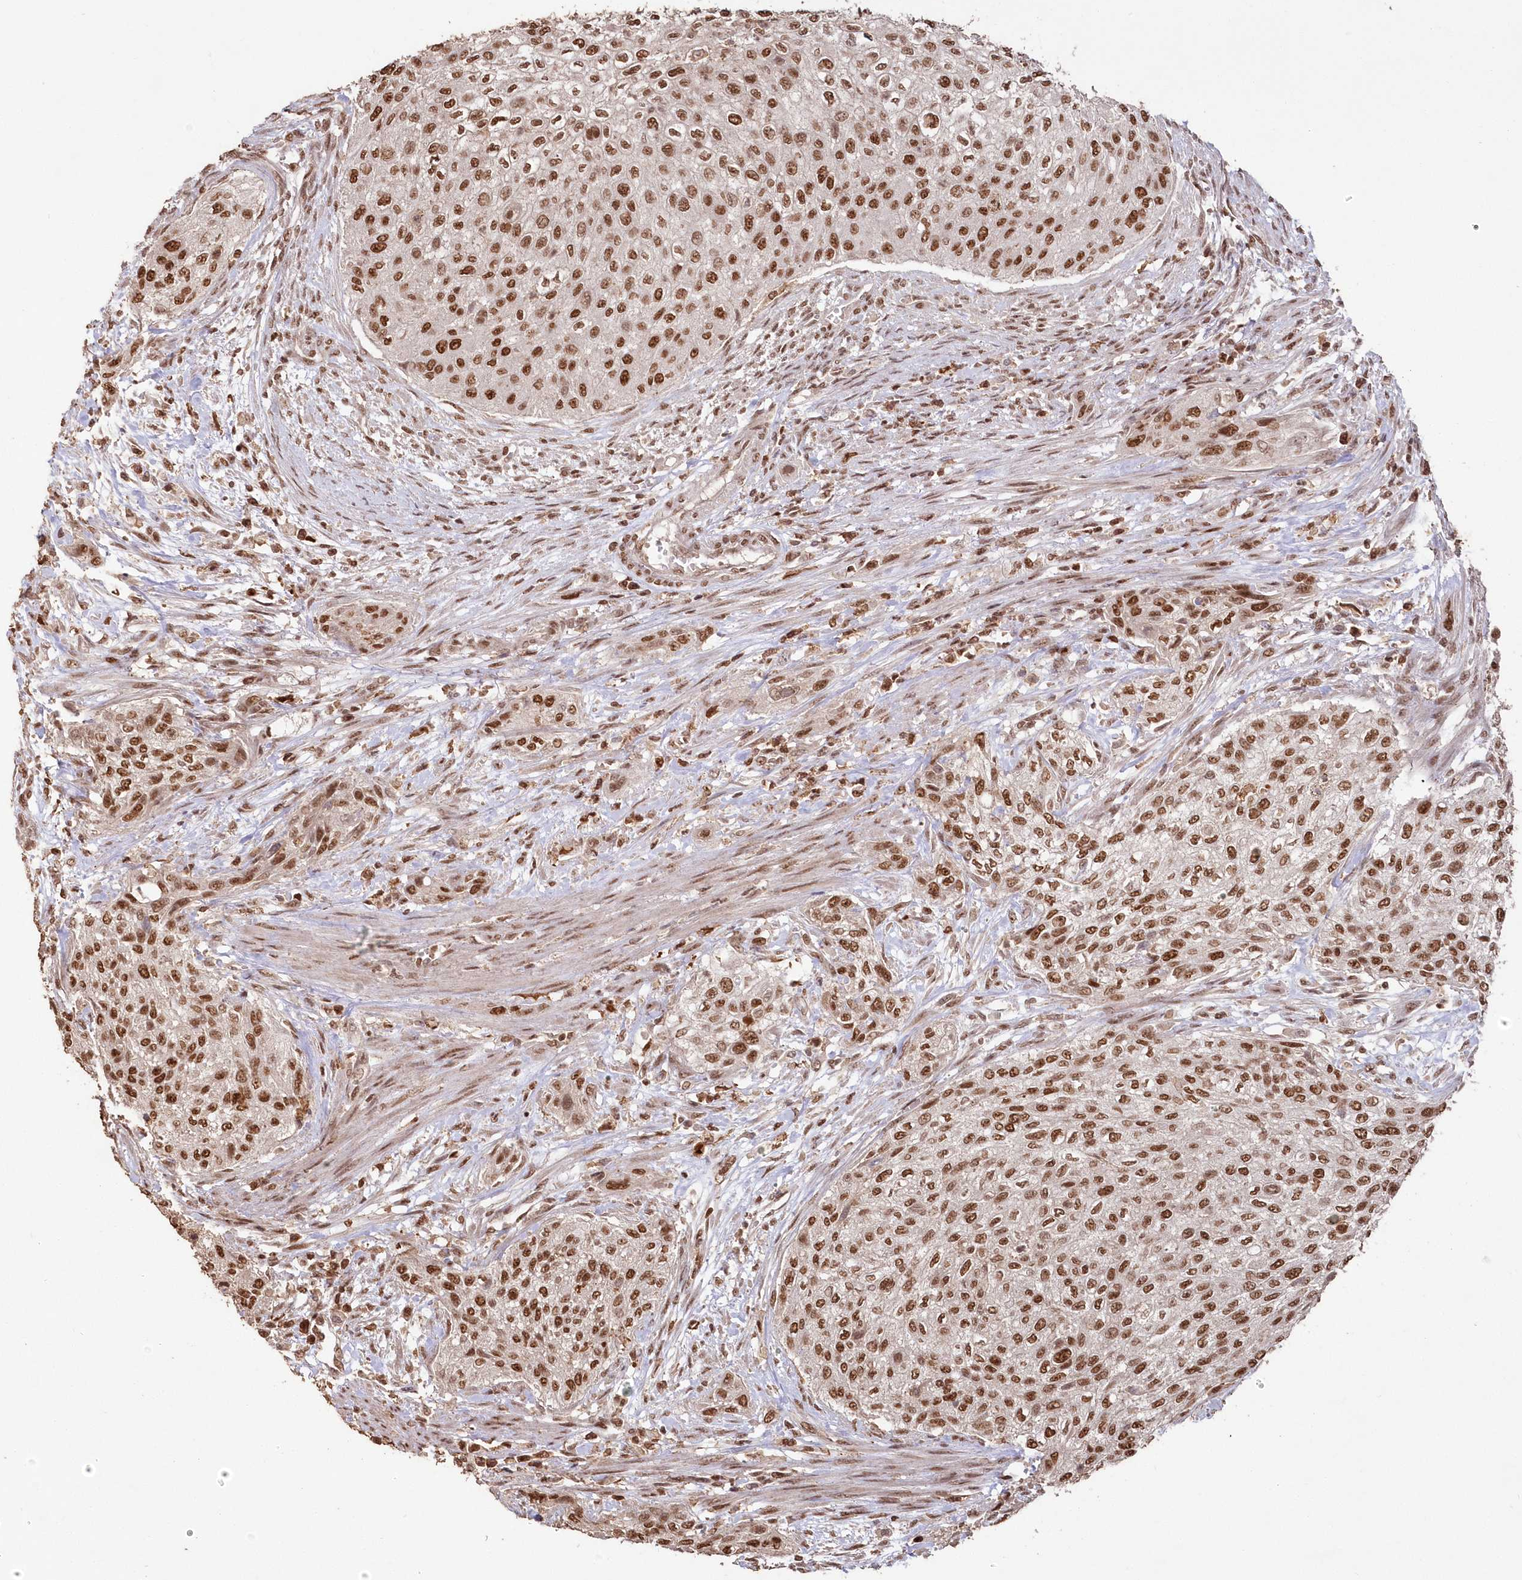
{"staining": {"intensity": "strong", "quantity": ">75%", "location": "nuclear"}, "tissue": "urothelial cancer", "cell_type": "Tumor cells", "image_type": "cancer", "snomed": [{"axis": "morphology", "description": "Urothelial carcinoma, High grade"}, {"axis": "topography", "description": "Urinary bladder"}], "caption": "High-grade urothelial carcinoma stained for a protein displays strong nuclear positivity in tumor cells. The protein is shown in brown color, while the nuclei are stained blue.", "gene": "PDS5A", "patient": {"sex": "male", "age": 35}}